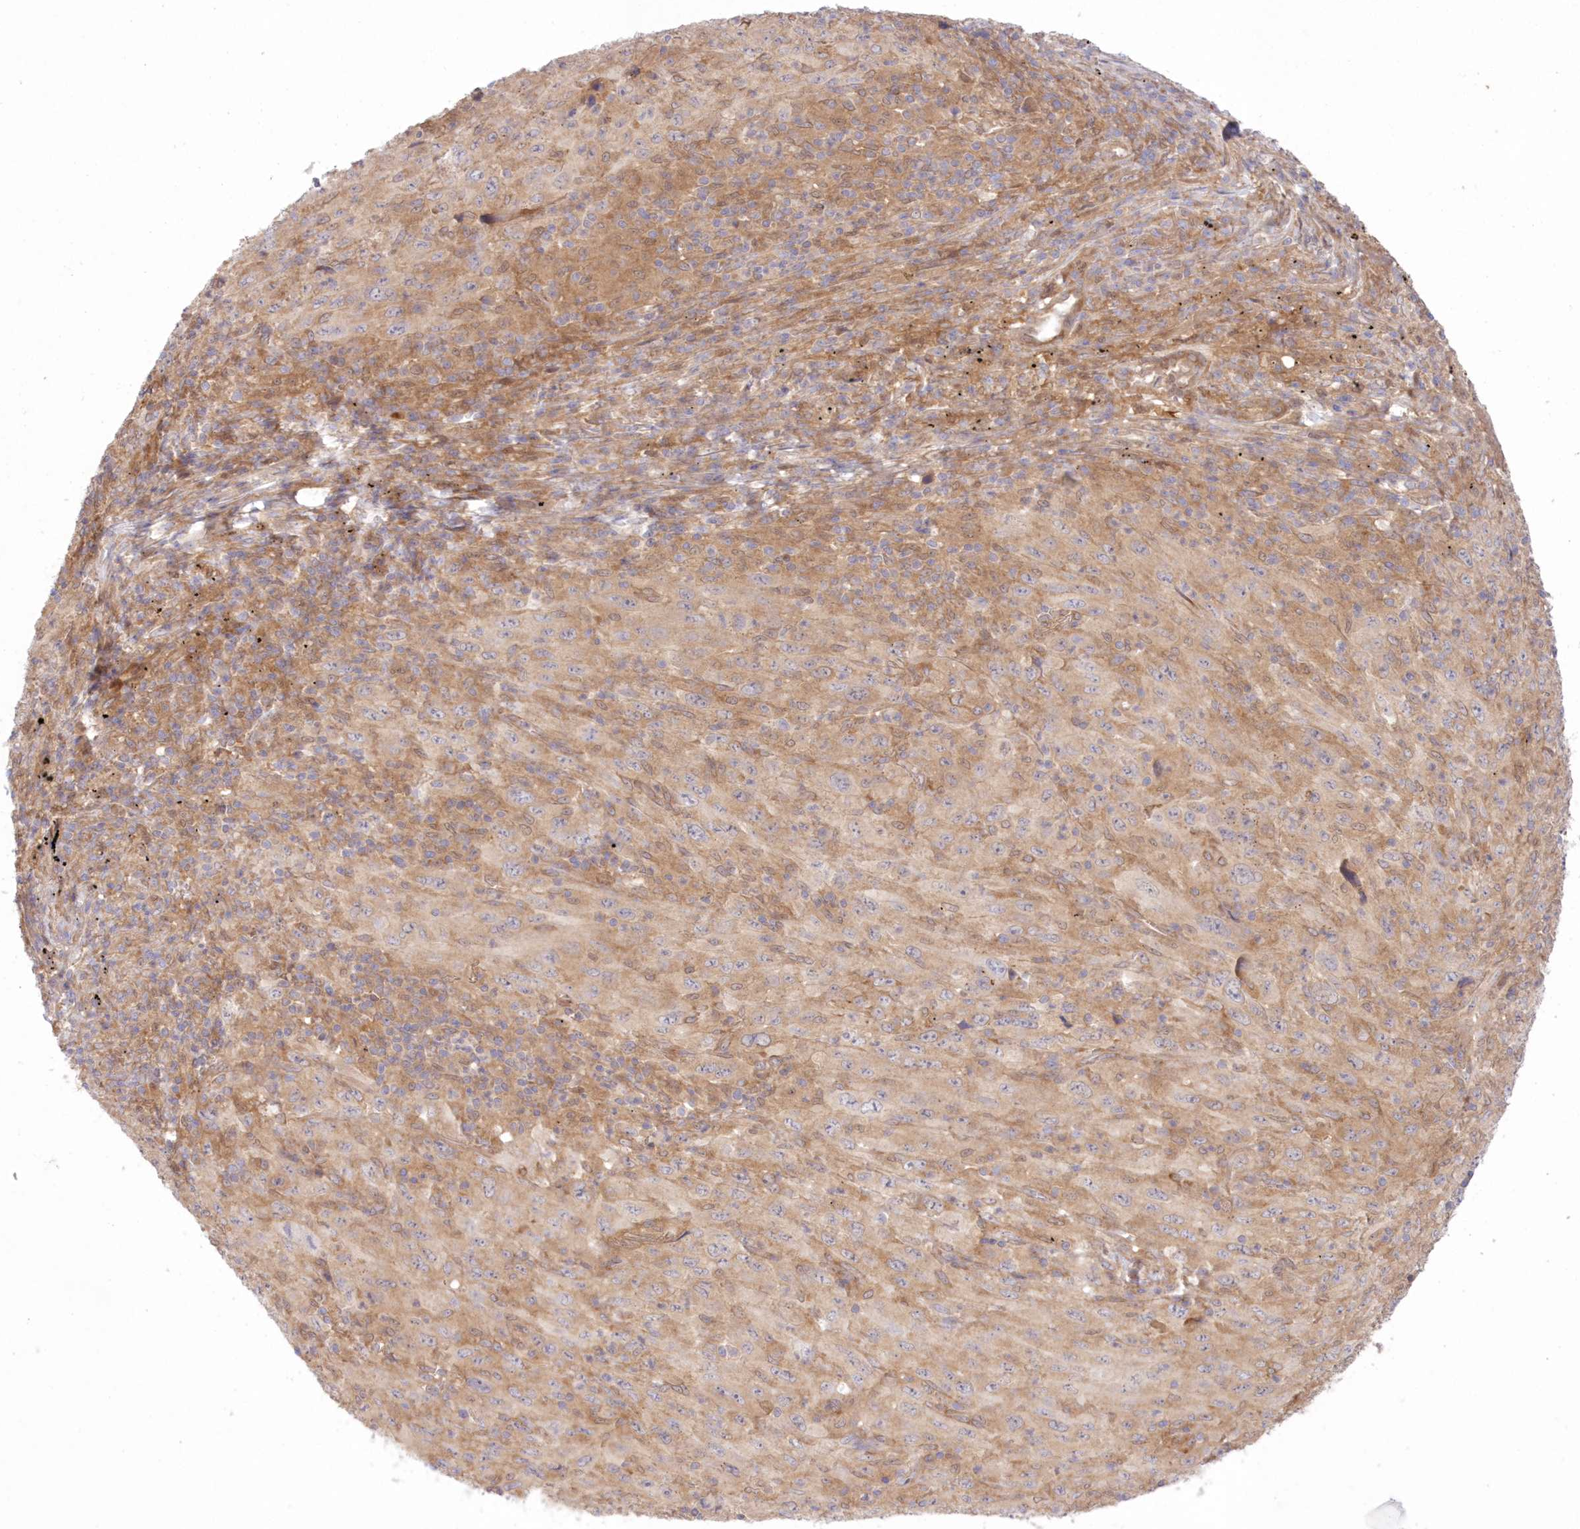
{"staining": {"intensity": "moderate", "quantity": ">75%", "location": "cytoplasmic/membranous"}, "tissue": "melanoma", "cell_type": "Tumor cells", "image_type": "cancer", "snomed": [{"axis": "morphology", "description": "Malignant melanoma, Metastatic site"}, {"axis": "topography", "description": "Skin"}], "caption": "Human melanoma stained with a brown dye displays moderate cytoplasmic/membranous positive positivity in about >75% of tumor cells.", "gene": "RNPEP", "patient": {"sex": "female", "age": 56}}